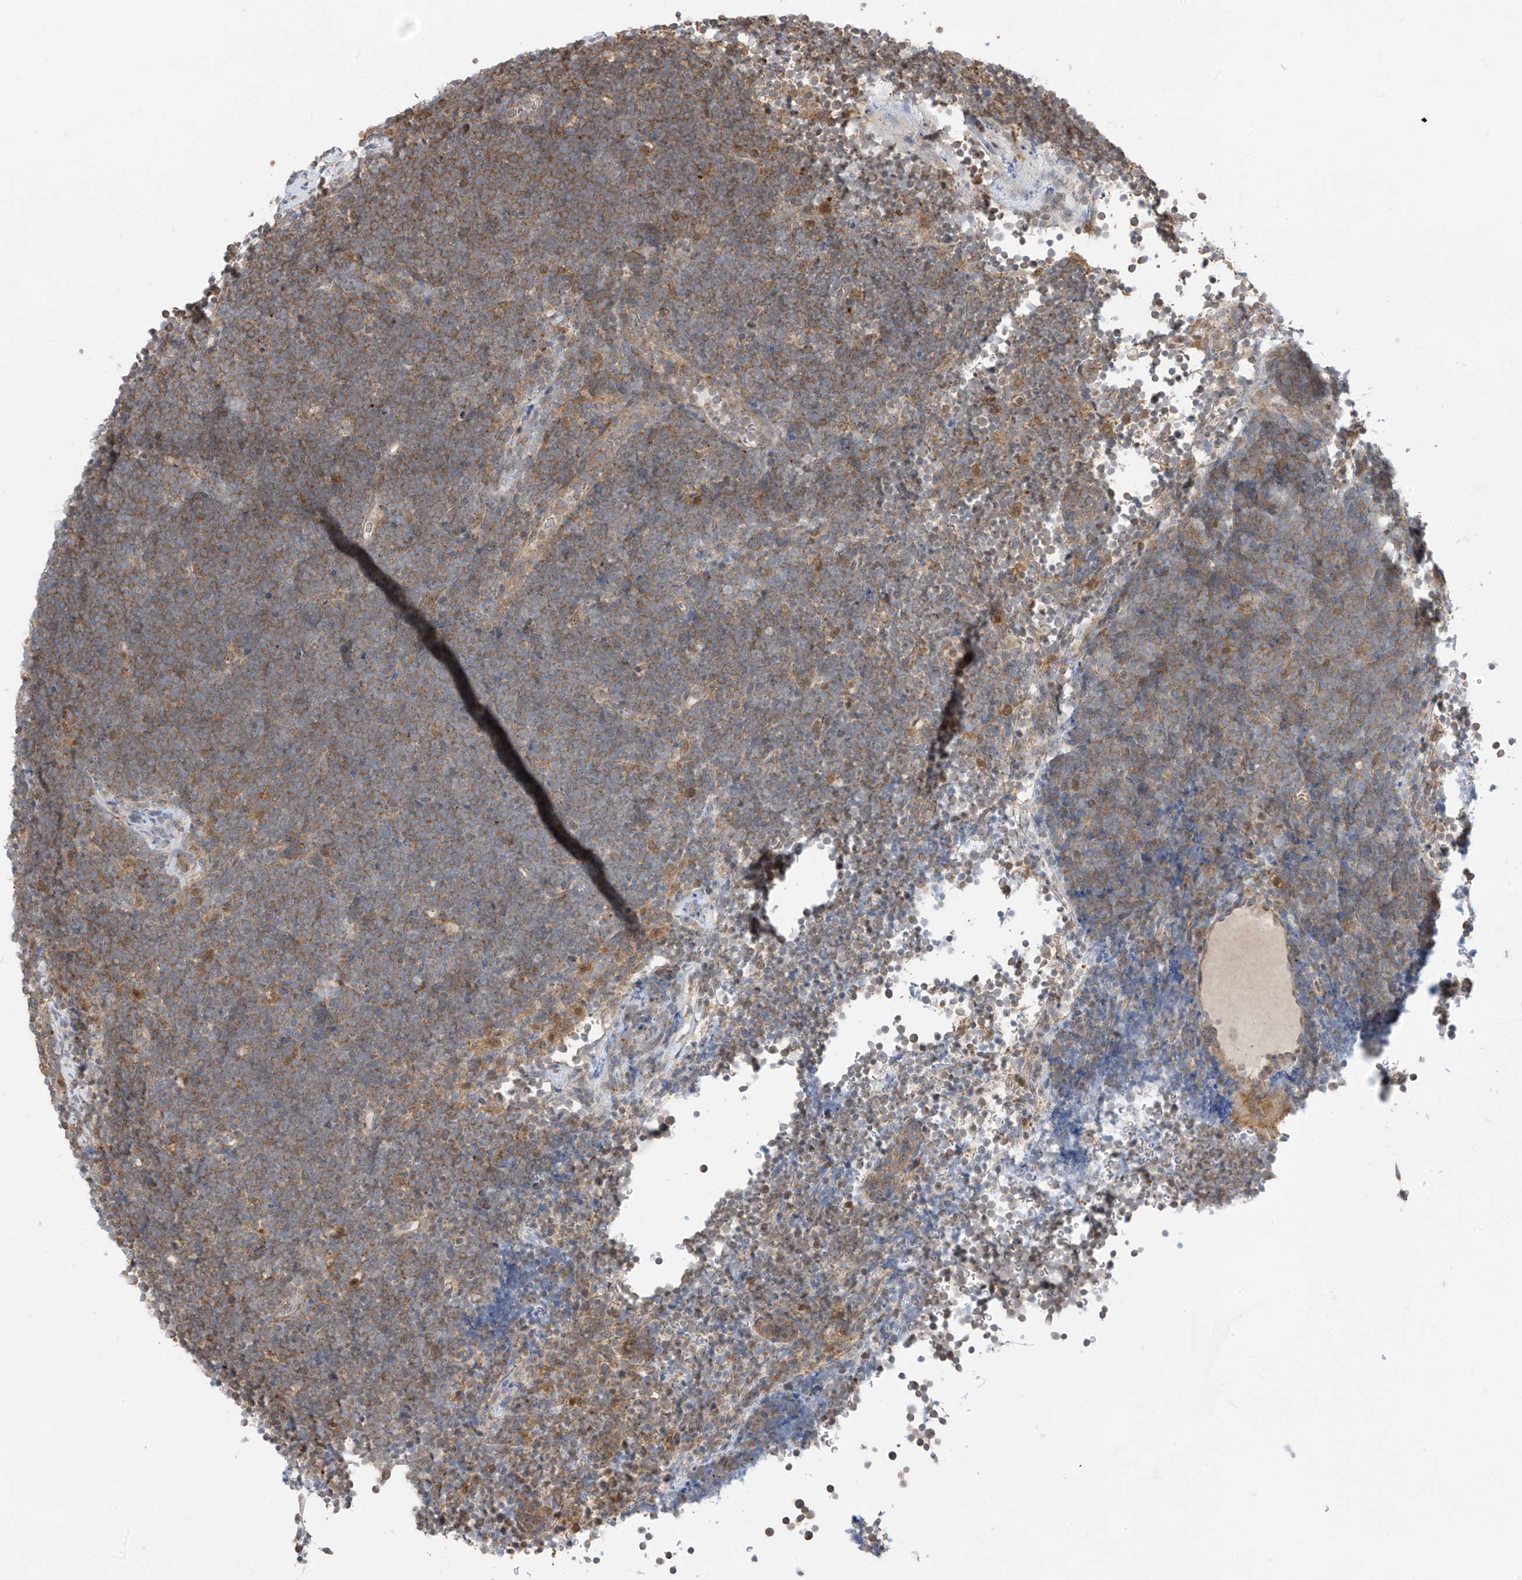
{"staining": {"intensity": "moderate", "quantity": "25%-75%", "location": "cytoplasmic/membranous"}, "tissue": "lymphoma", "cell_type": "Tumor cells", "image_type": "cancer", "snomed": [{"axis": "morphology", "description": "Malignant lymphoma, non-Hodgkin's type, High grade"}, {"axis": "topography", "description": "Lymph node"}], "caption": "Human malignant lymphoma, non-Hodgkin's type (high-grade) stained with a protein marker exhibits moderate staining in tumor cells.", "gene": "TTC38", "patient": {"sex": "male", "age": 13}}